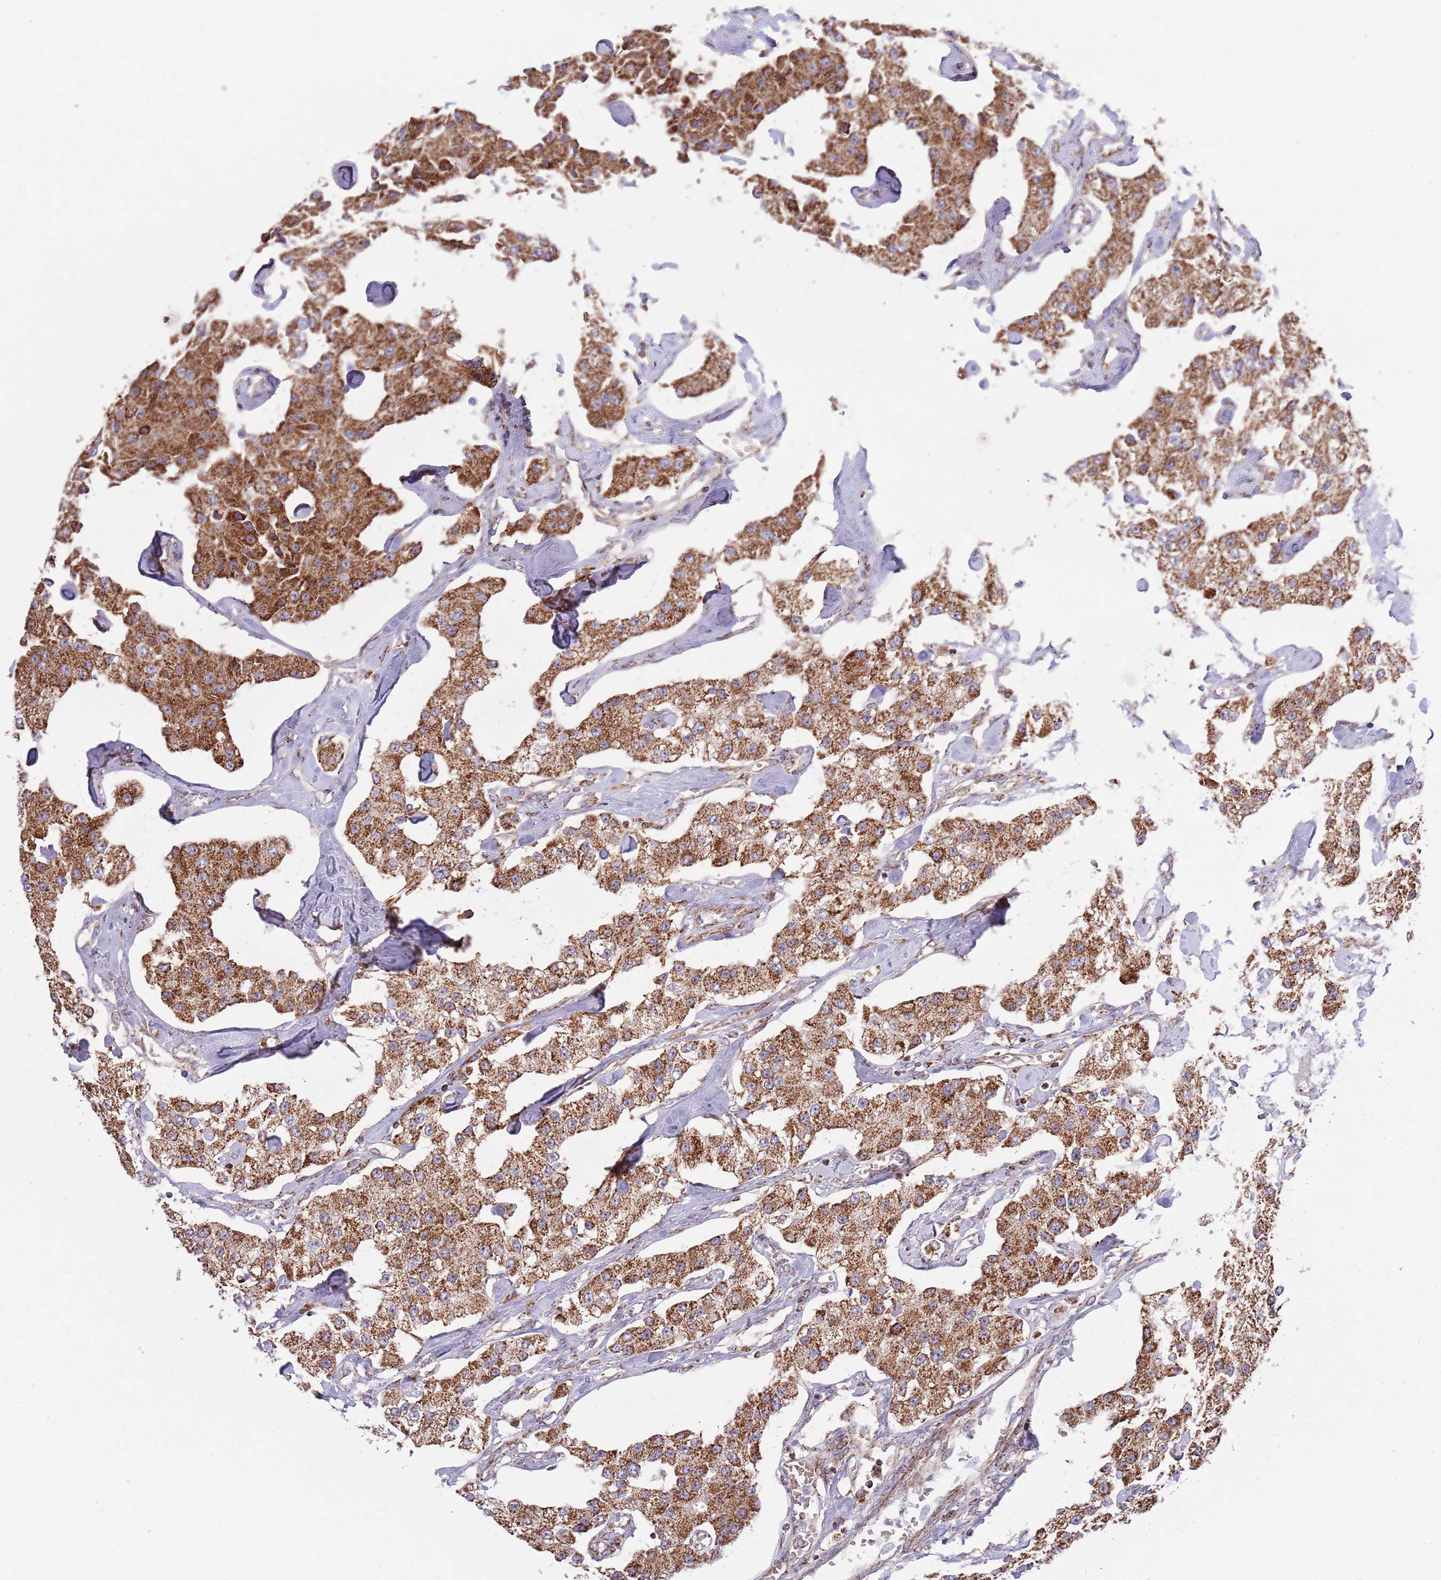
{"staining": {"intensity": "strong", "quantity": ">75%", "location": "cytoplasmic/membranous"}, "tissue": "carcinoid", "cell_type": "Tumor cells", "image_type": "cancer", "snomed": [{"axis": "morphology", "description": "Carcinoid, malignant, NOS"}, {"axis": "topography", "description": "Pancreas"}], "caption": "Immunohistochemical staining of carcinoid (malignant) exhibits high levels of strong cytoplasmic/membranous expression in about >75% of tumor cells.", "gene": "ATP5PD", "patient": {"sex": "male", "age": 41}}